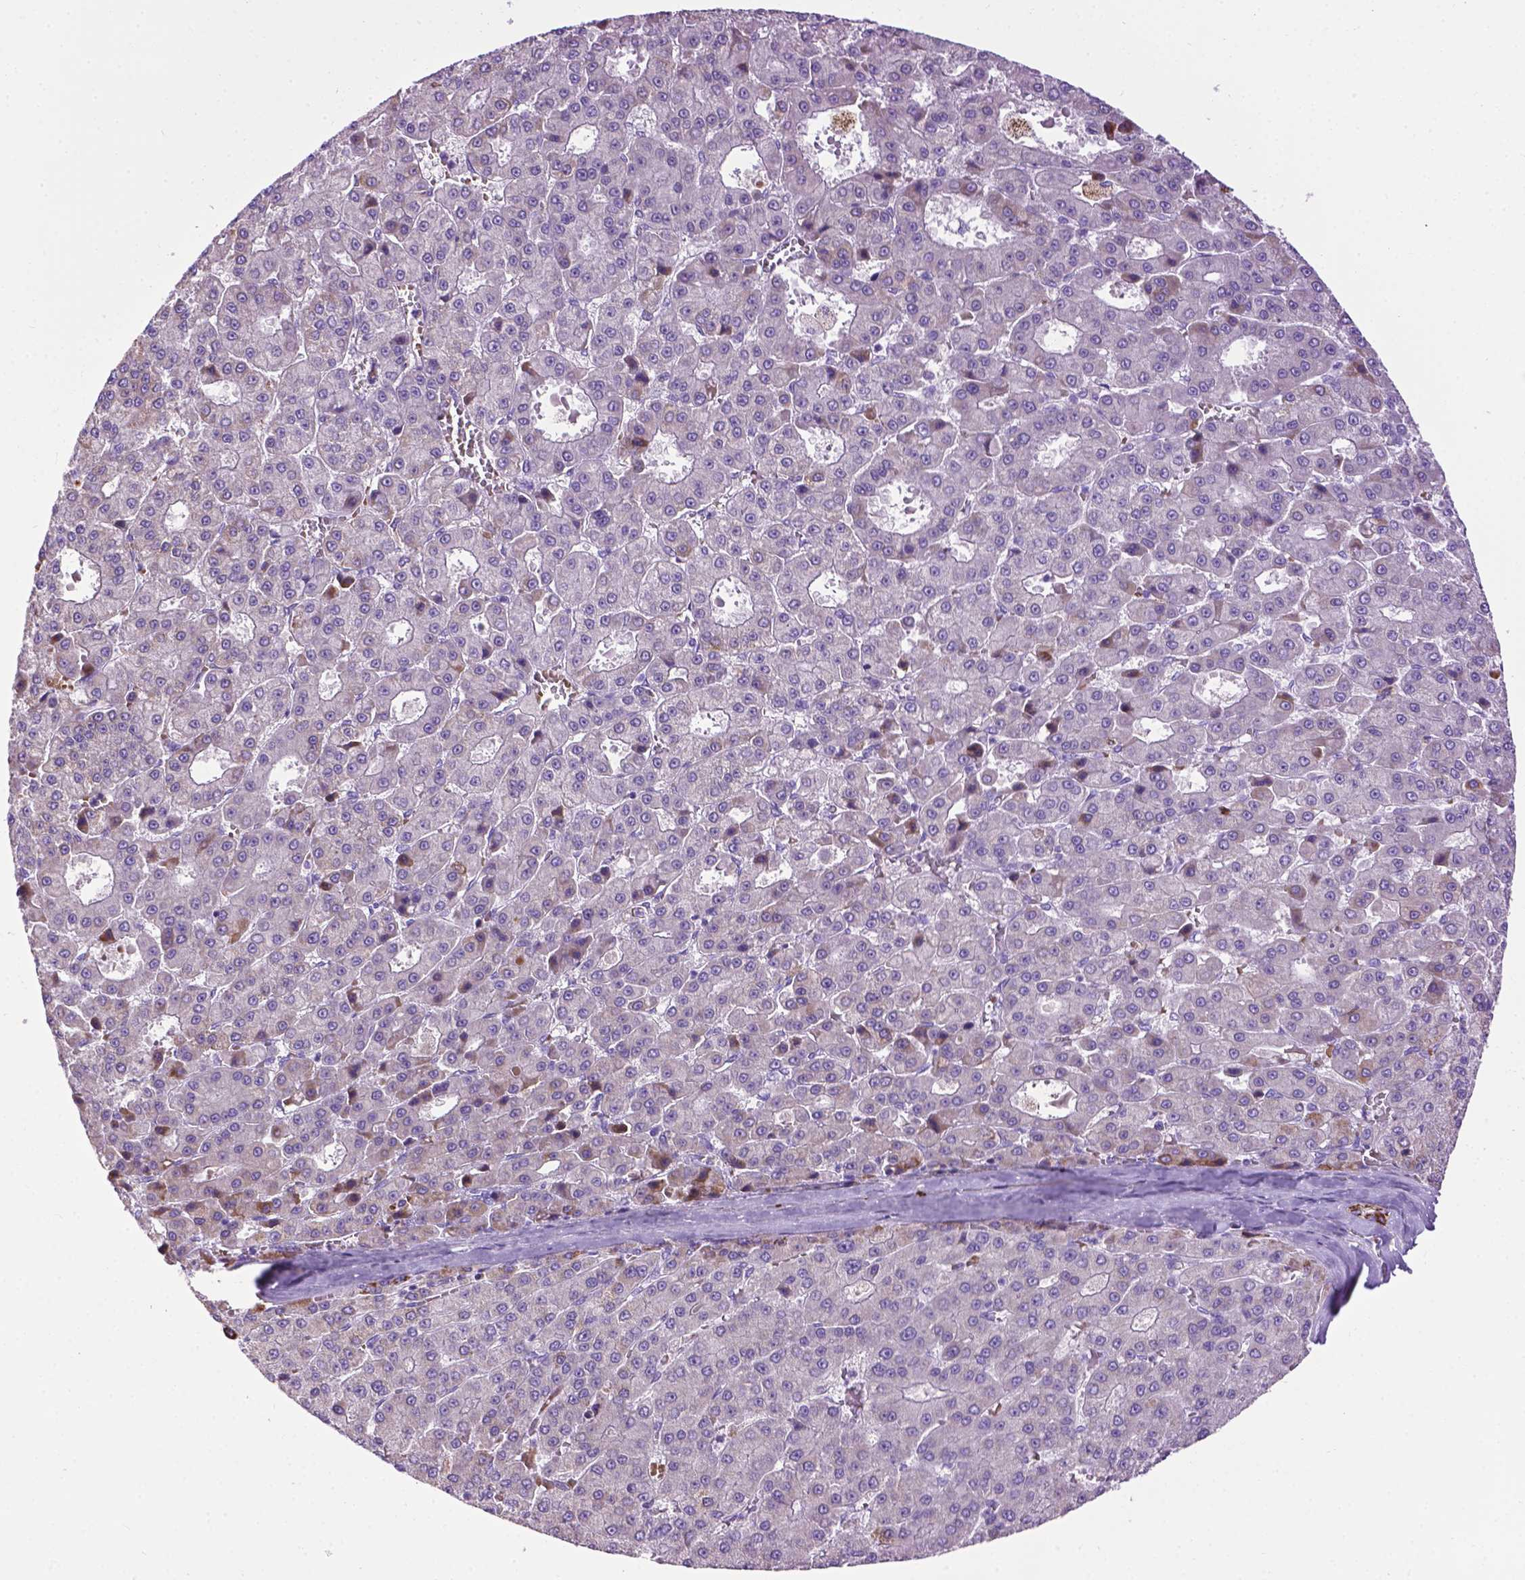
{"staining": {"intensity": "negative", "quantity": "none", "location": "none"}, "tissue": "liver cancer", "cell_type": "Tumor cells", "image_type": "cancer", "snomed": [{"axis": "morphology", "description": "Carcinoma, Hepatocellular, NOS"}, {"axis": "topography", "description": "Liver"}], "caption": "Immunohistochemistry (IHC) of human liver hepatocellular carcinoma displays no staining in tumor cells.", "gene": "TMEM132E", "patient": {"sex": "male", "age": 70}}